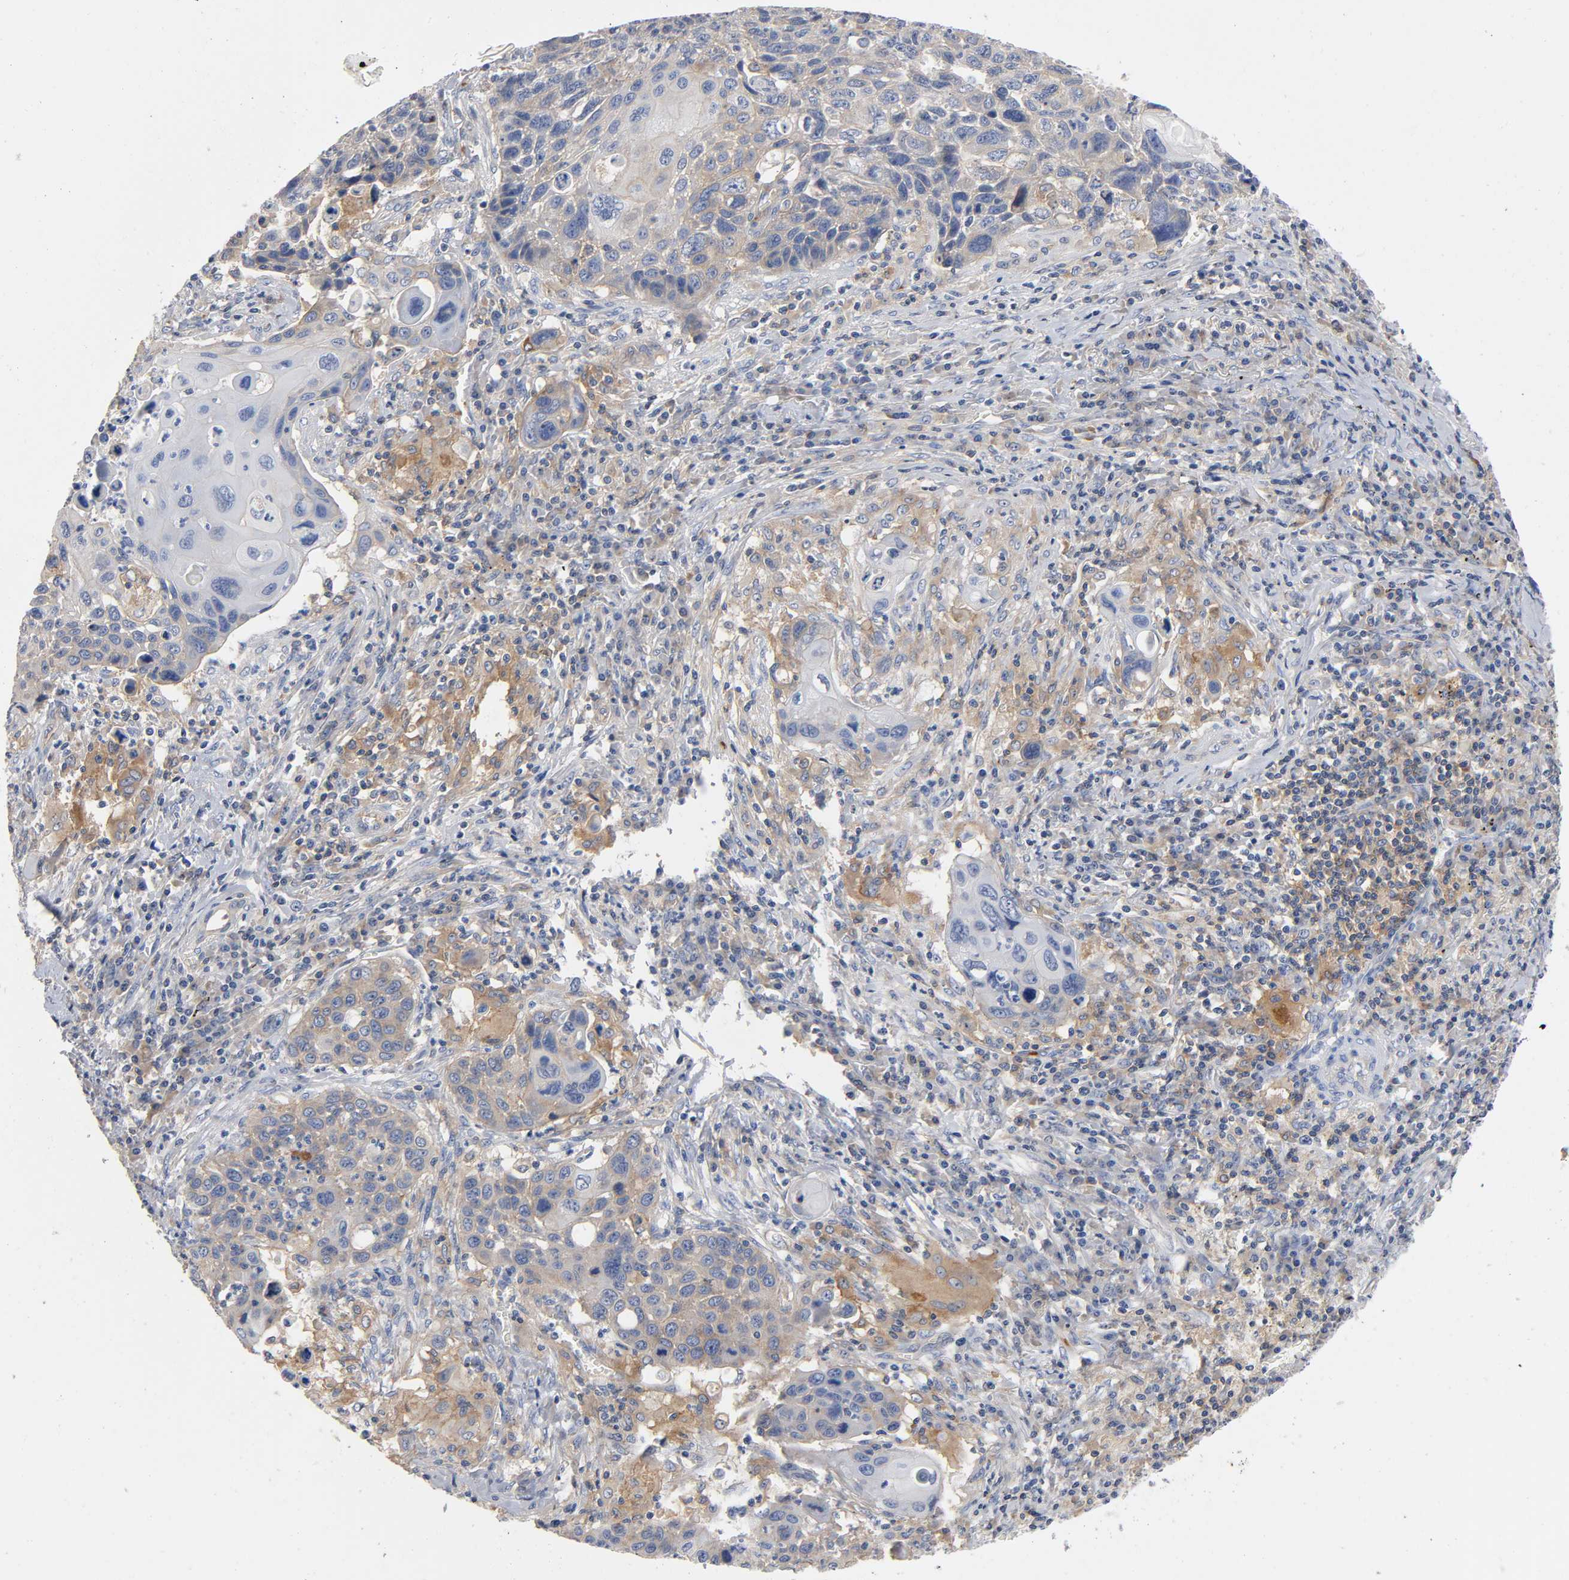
{"staining": {"intensity": "weak", "quantity": ">75%", "location": "cytoplasmic/membranous"}, "tissue": "lung cancer", "cell_type": "Tumor cells", "image_type": "cancer", "snomed": [{"axis": "morphology", "description": "Squamous cell carcinoma, NOS"}, {"axis": "topography", "description": "Lung"}], "caption": "The photomicrograph displays immunohistochemical staining of lung cancer. There is weak cytoplasmic/membranous expression is identified in about >75% of tumor cells. The protein is shown in brown color, while the nuclei are stained blue.", "gene": "SRC", "patient": {"sex": "male", "age": 68}}